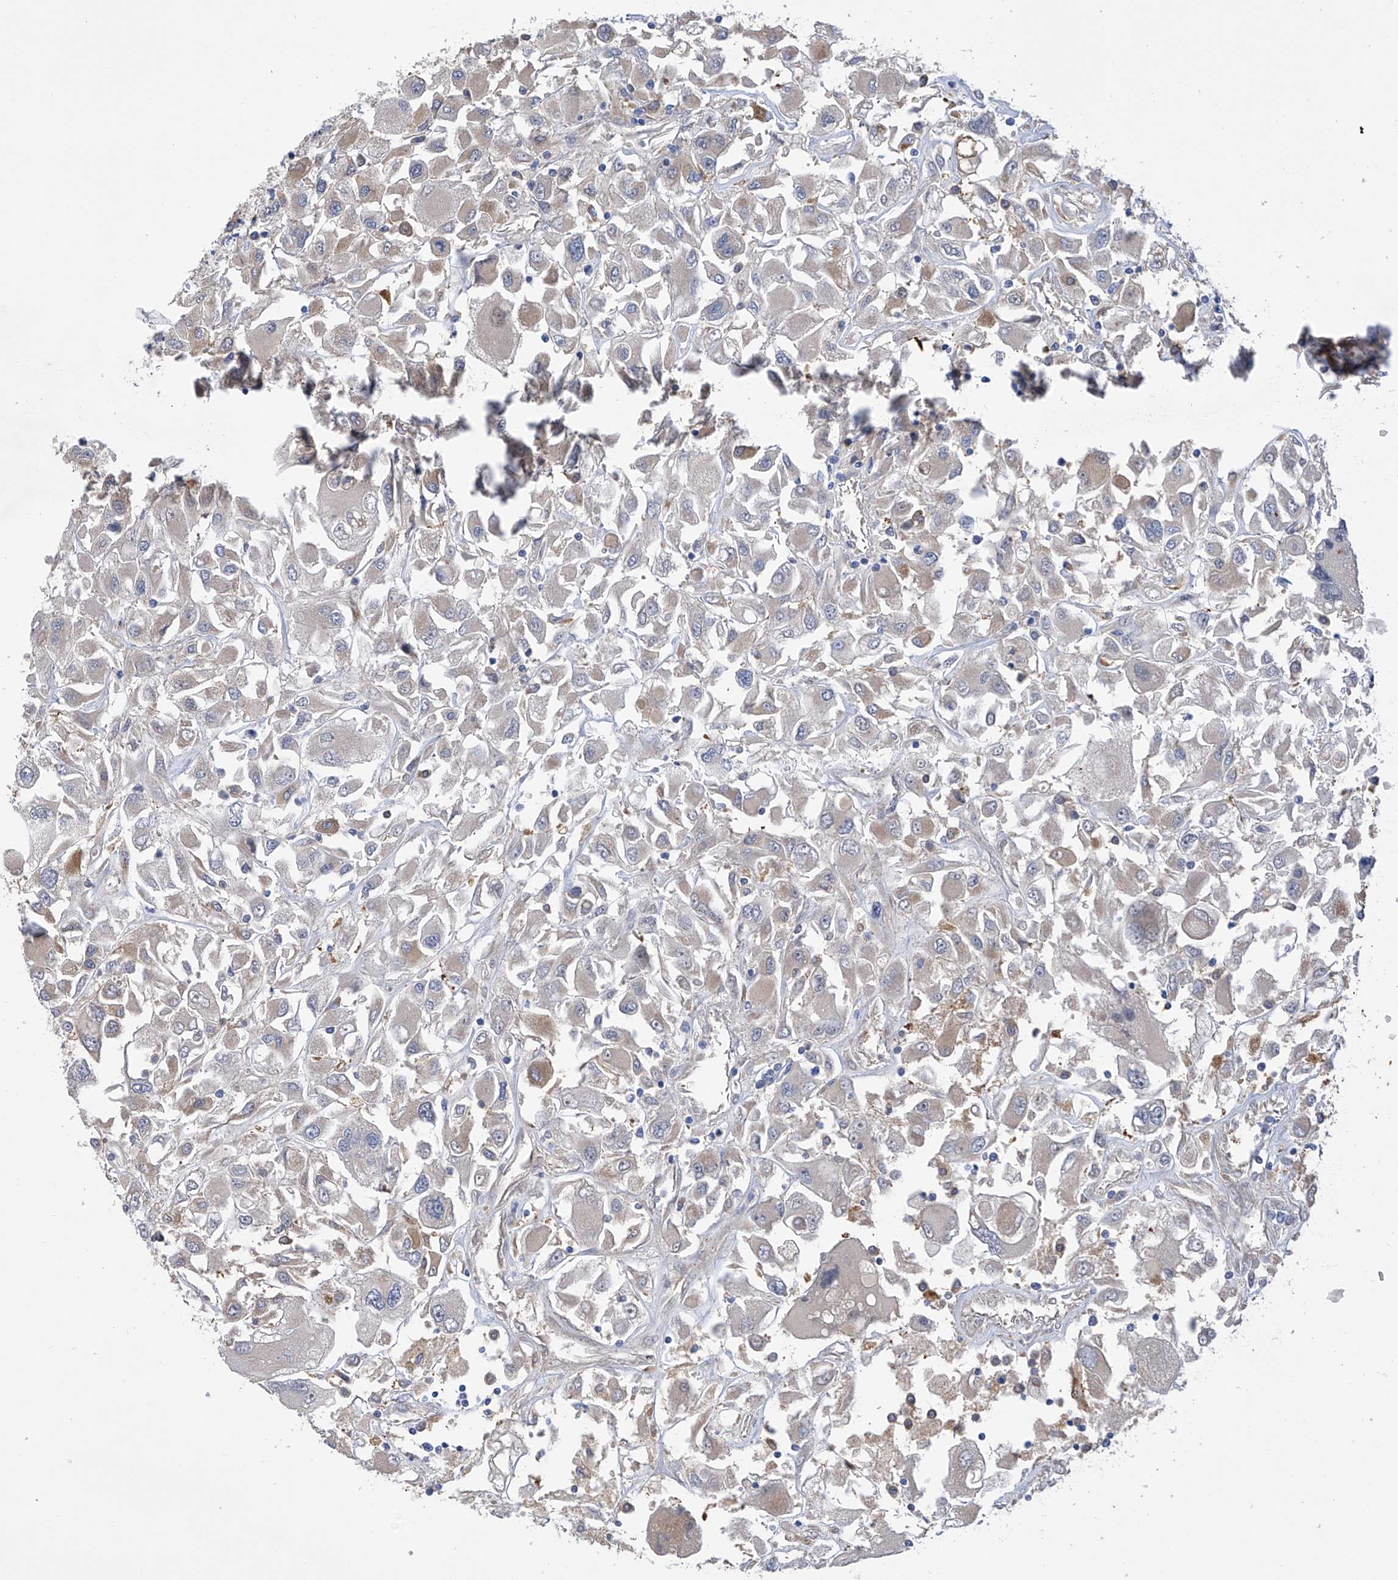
{"staining": {"intensity": "weak", "quantity": "<25%", "location": "cytoplasmic/membranous"}, "tissue": "renal cancer", "cell_type": "Tumor cells", "image_type": "cancer", "snomed": [{"axis": "morphology", "description": "Adenocarcinoma, NOS"}, {"axis": "topography", "description": "Kidney"}], "caption": "Tumor cells are negative for protein expression in human renal adenocarcinoma.", "gene": "SPATA20", "patient": {"sex": "female", "age": 52}}